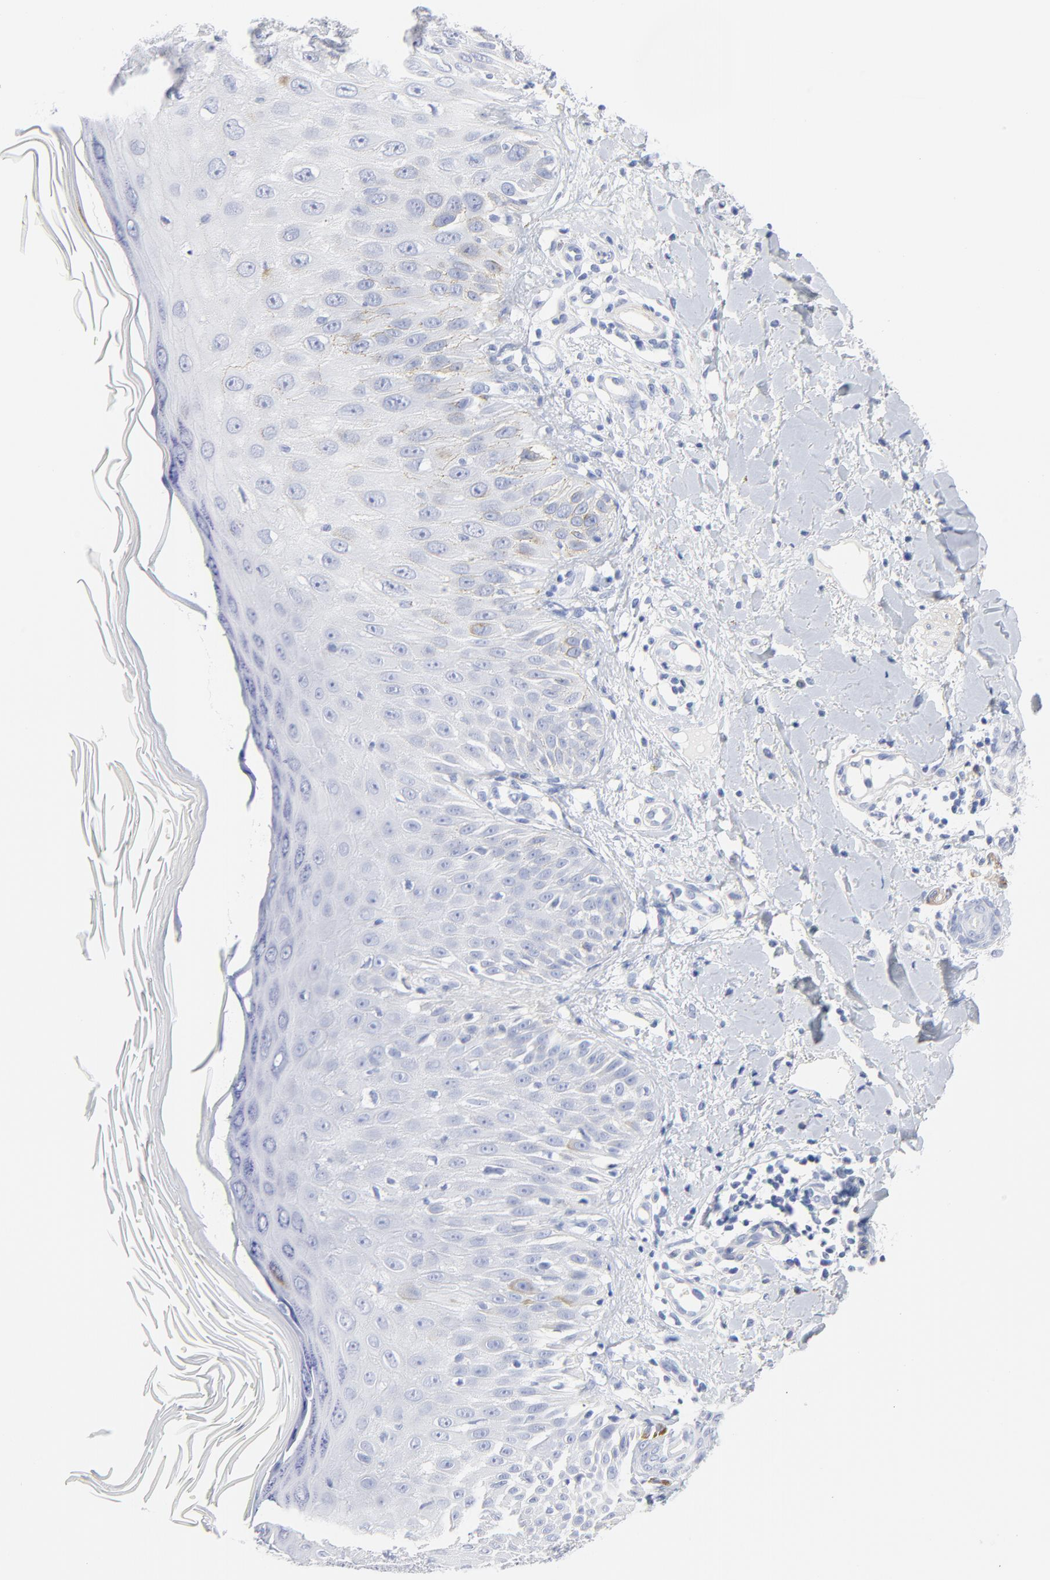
{"staining": {"intensity": "negative", "quantity": "none", "location": "none"}, "tissue": "skin cancer", "cell_type": "Tumor cells", "image_type": "cancer", "snomed": [{"axis": "morphology", "description": "Squamous cell carcinoma, NOS"}, {"axis": "topography", "description": "Skin"}], "caption": "Immunohistochemistry (IHC) of skin cancer displays no positivity in tumor cells.", "gene": "AGTR1", "patient": {"sex": "male", "age": 24}}